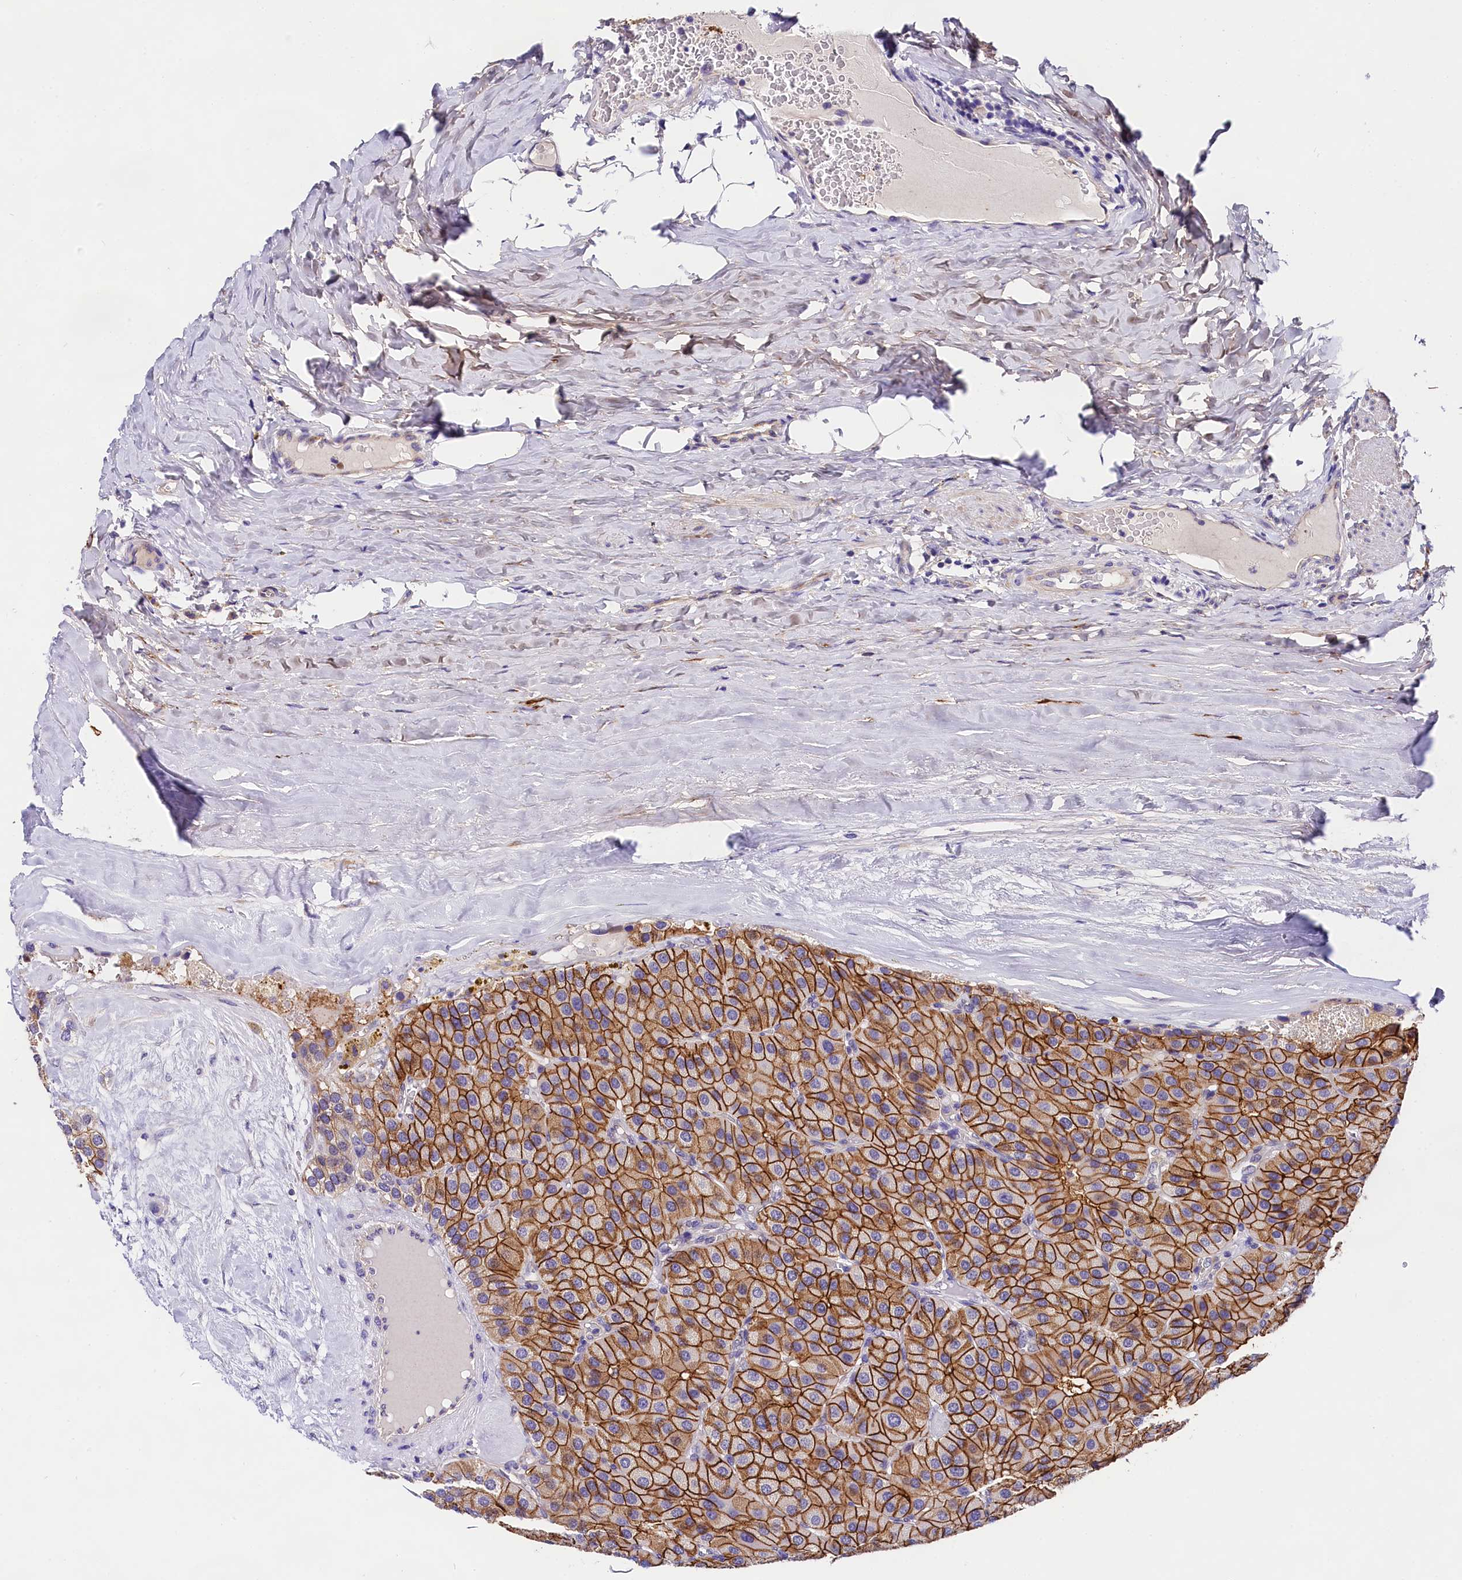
{"staining": {"intensity": "moderate", "quantity": ">75%", "location": "cytoplasmic/membranous"}, "tissue": "parathyroid gland", "cell_type": "Glandular cells", "image_type": "normal", "snomed": [{"axis": "morphology", "description": "Normal tissue, NOS"}, {"axis": "morphology", "description": "Adenoma, NOS"}, {"axis": "topography", "description": "Parathyroid gland"}], "caption": "The immunohistochemical stain highlights moderate cytoplasmic/membranous staining in glandular cells of benign parathyroid gland.", "gene": "OAS3", "patient": {"sex": "female", "age": 86}}